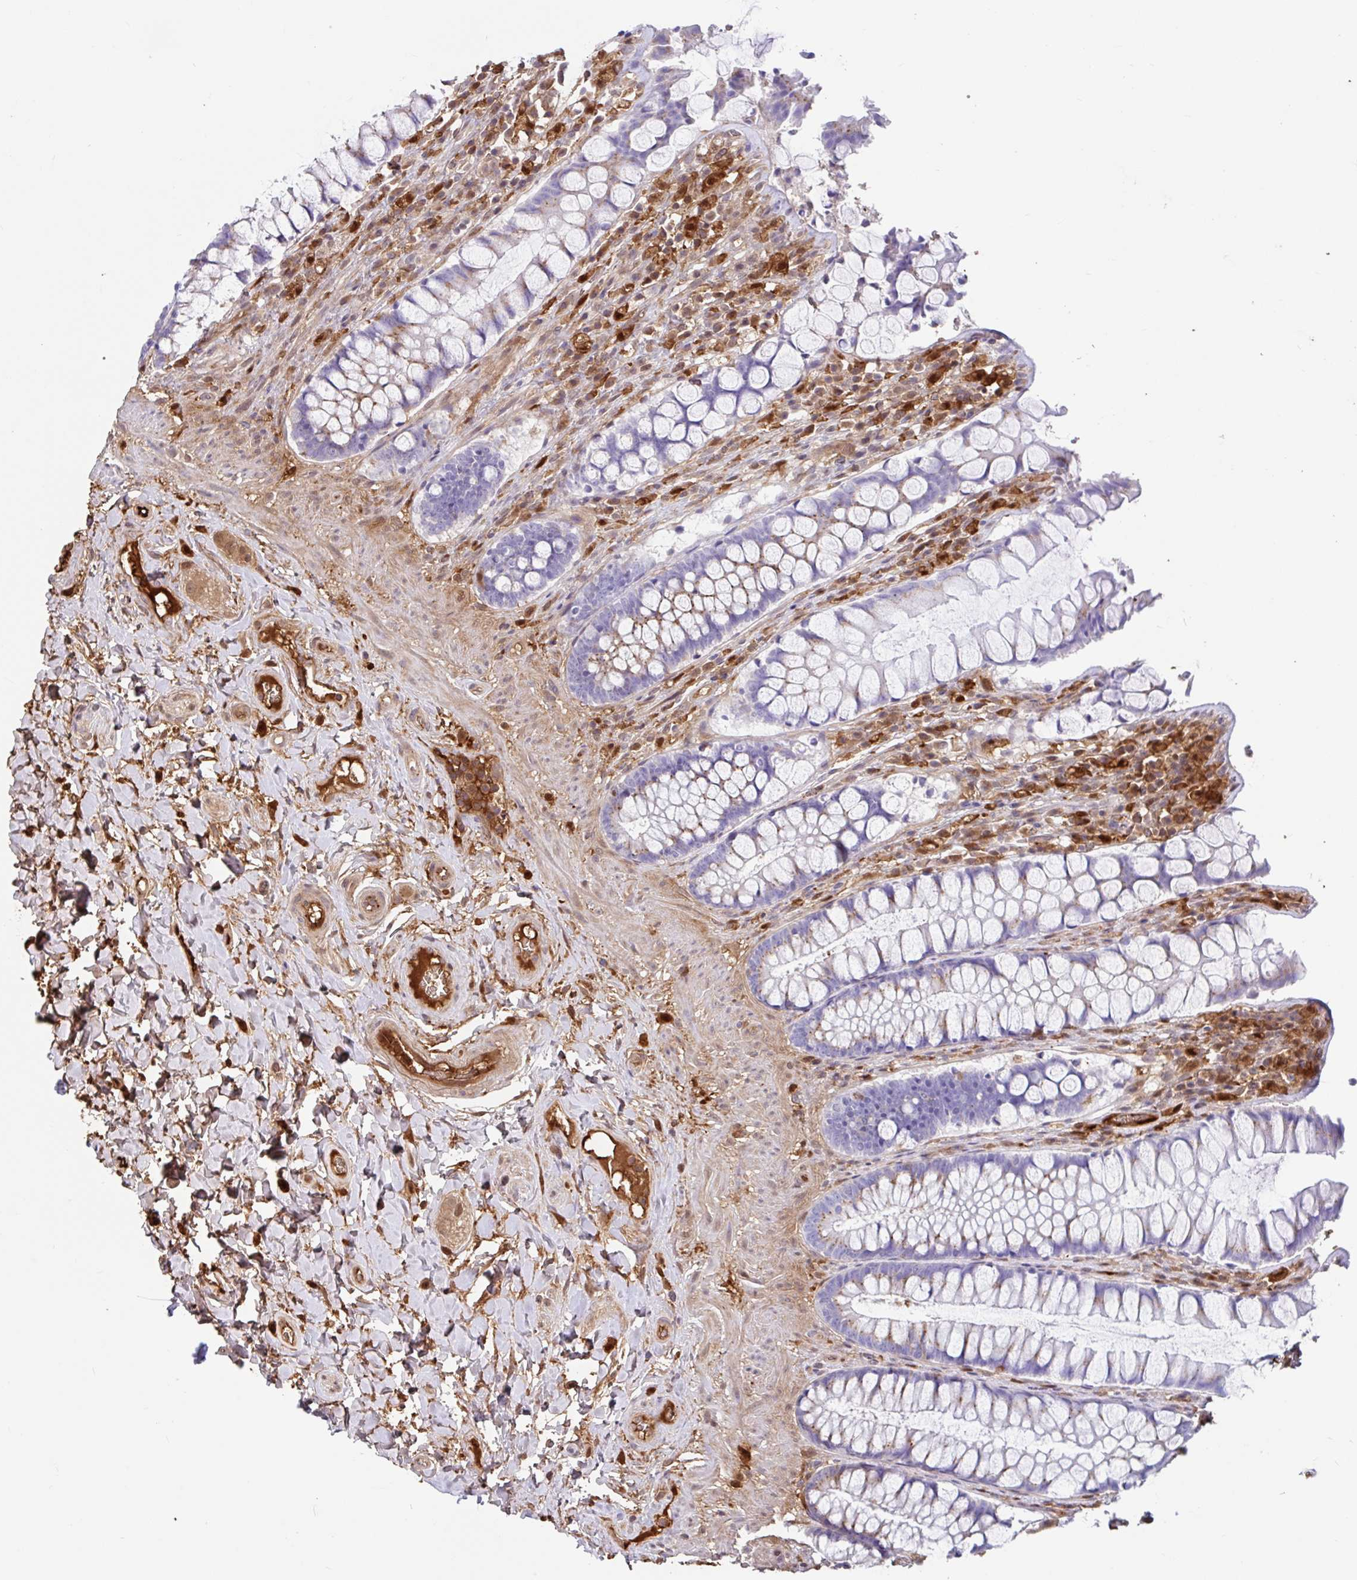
{"staining": {"intensity": "weak", "quantity": "<25%", "location": "cytoplasmic/membranous"}, "tissue": "rectum", "cell_type": "Glandular cells", "image_type": "normal", "snomed": [{"axis": "morphology", "description": "Normal tissue, NOS"}, {"axis": "topography", "description": "Rectum"}], "caption": "The image demonstrates no staining of glandular cells in normal rectum. (Brightfield microscopy of DAB (3,3'-diaminobenzidine) IHC at high magnification).", "gene": "BLVRA", "patient": {"sex": "female", "age": 58}}